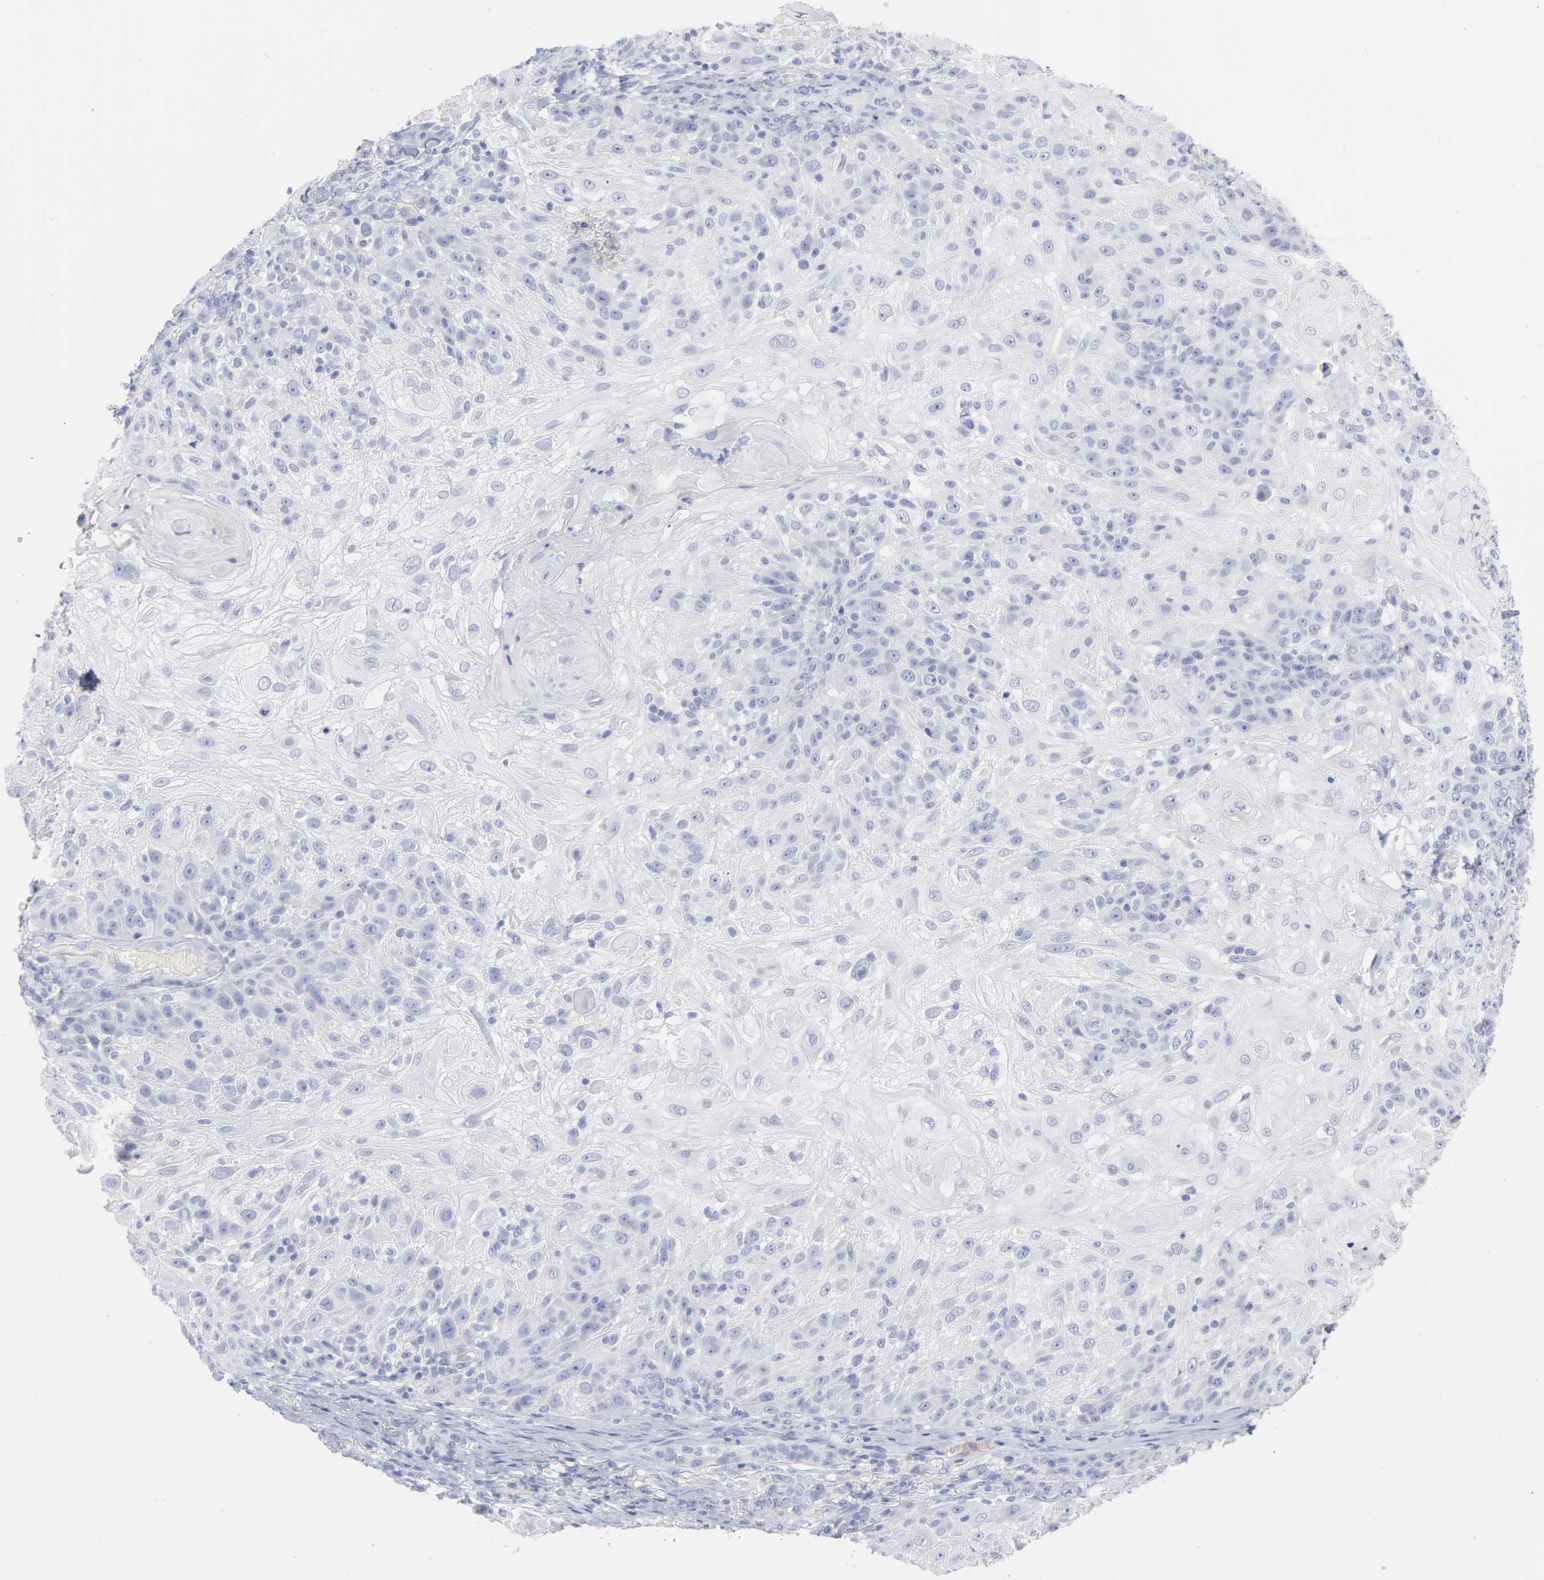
{"staining": {"intensity": "negative", "quantity": "none", "location": "none"}, "tissue": "skin cancer", "cell_type": "Tumor cells", "image_type": "cancer", "snomed": [{"axis": "morphology", "description": "Normal tissue, NOS"}, {"axis": "morphology", "description": "Squamous cell carcinoma, NOS"}, {"axis": "topography", "description": "Skin"}], "caption": "Photomicrograph shows no significant protein positivity in tumor cells of squamous cell carcinoma (skin).", "gene": "P2RY8", "patient": {"sex": "female", "age": 83}}